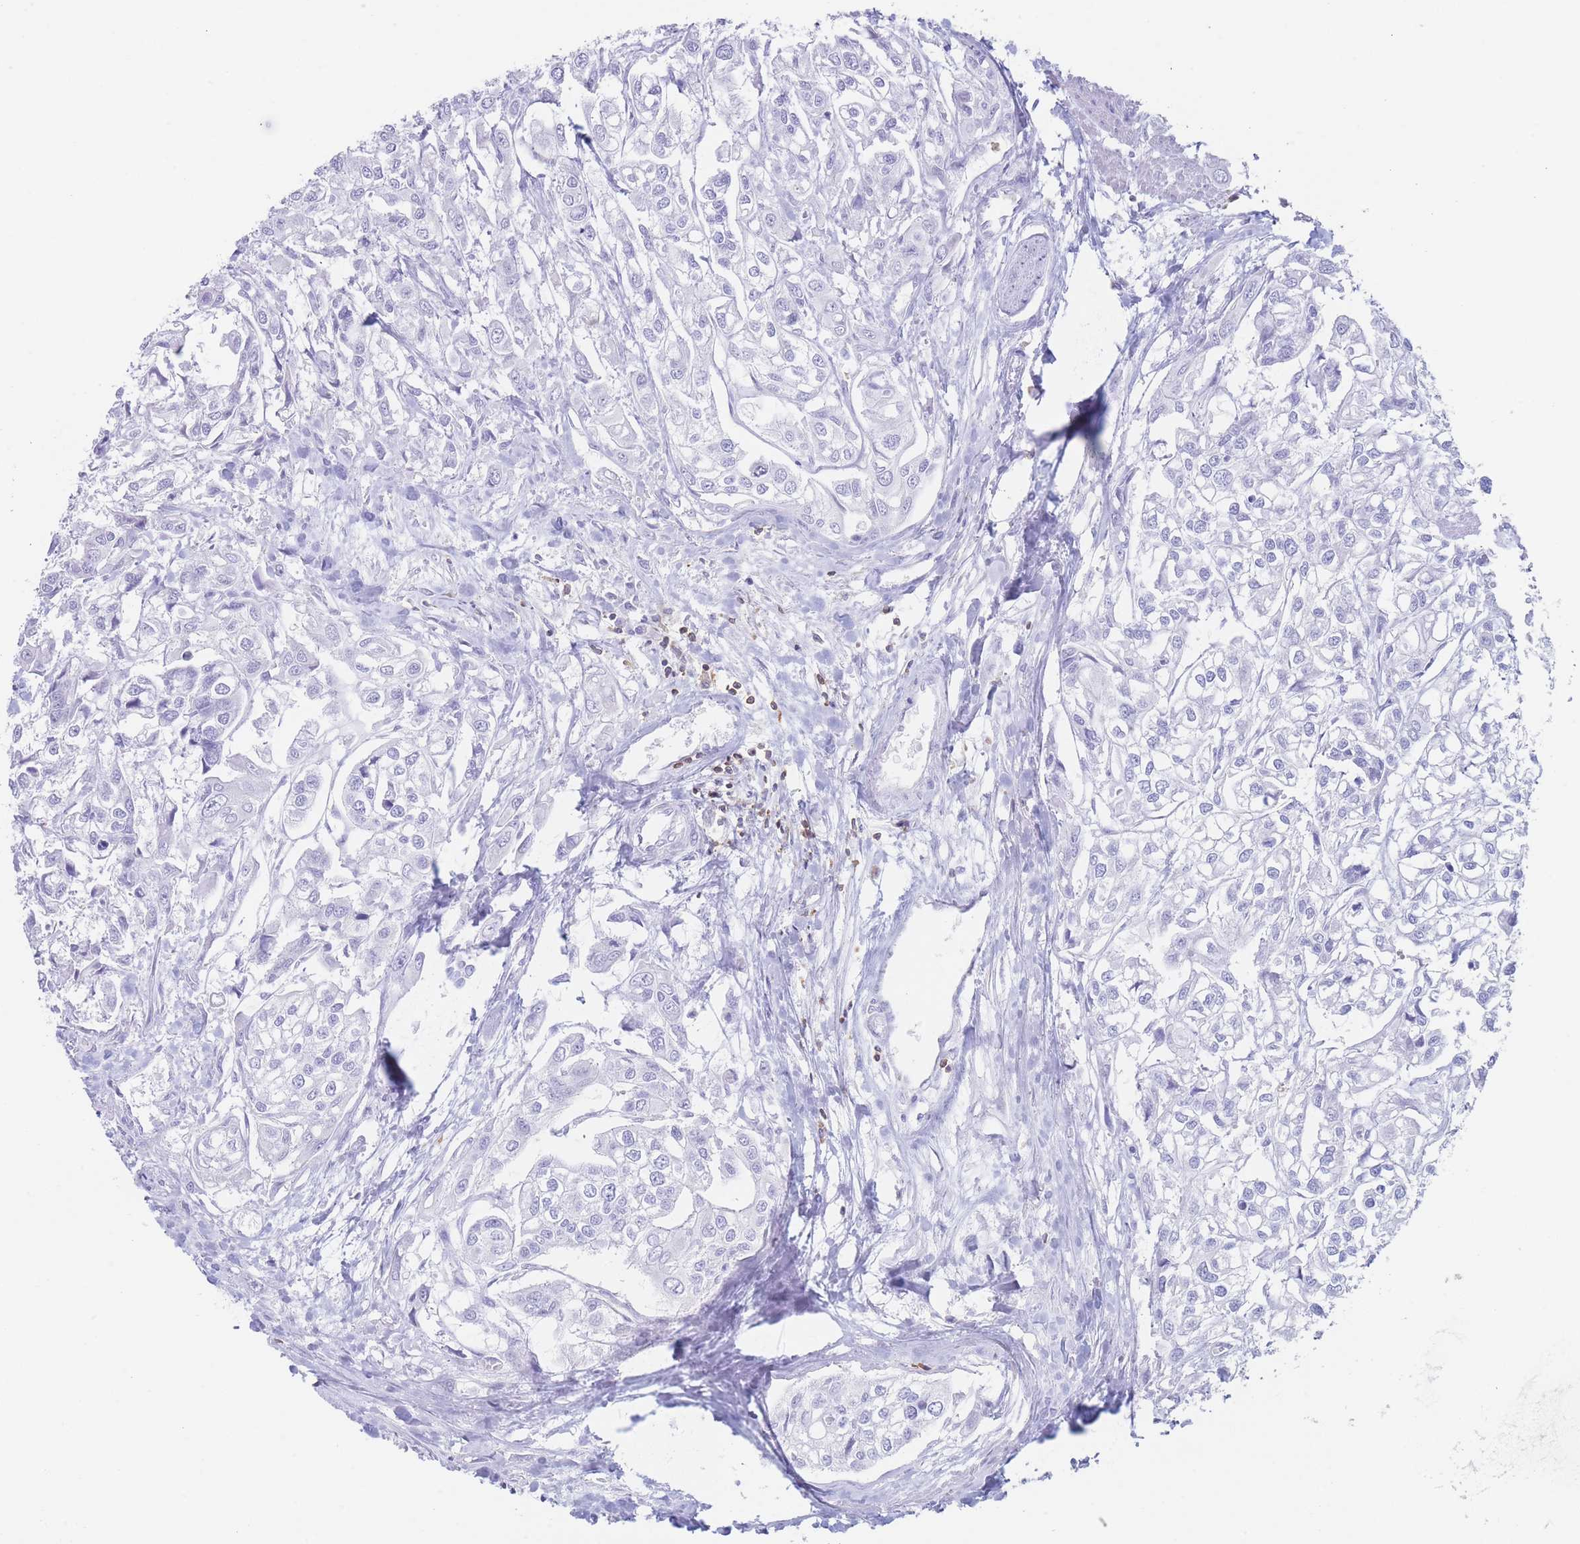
{"staining": {"intensity": "negative", "quantity": "none", "location": "none"}, "tissue": "urothelial cancer", "cell_type": "Tumor cells", "image_type": "cancer", "snomed": [{"axis": "morphology", "description": "Urothelial carcinoma, High grade"}, {"axis": "topography", "description": "Urinary bladder"}], "caption": "There is no significant positivity in tumor cells of high-grade urothelial carcinoma.", "gene": "CORO1A", "patient": {"sex": "male", "age": 67}}